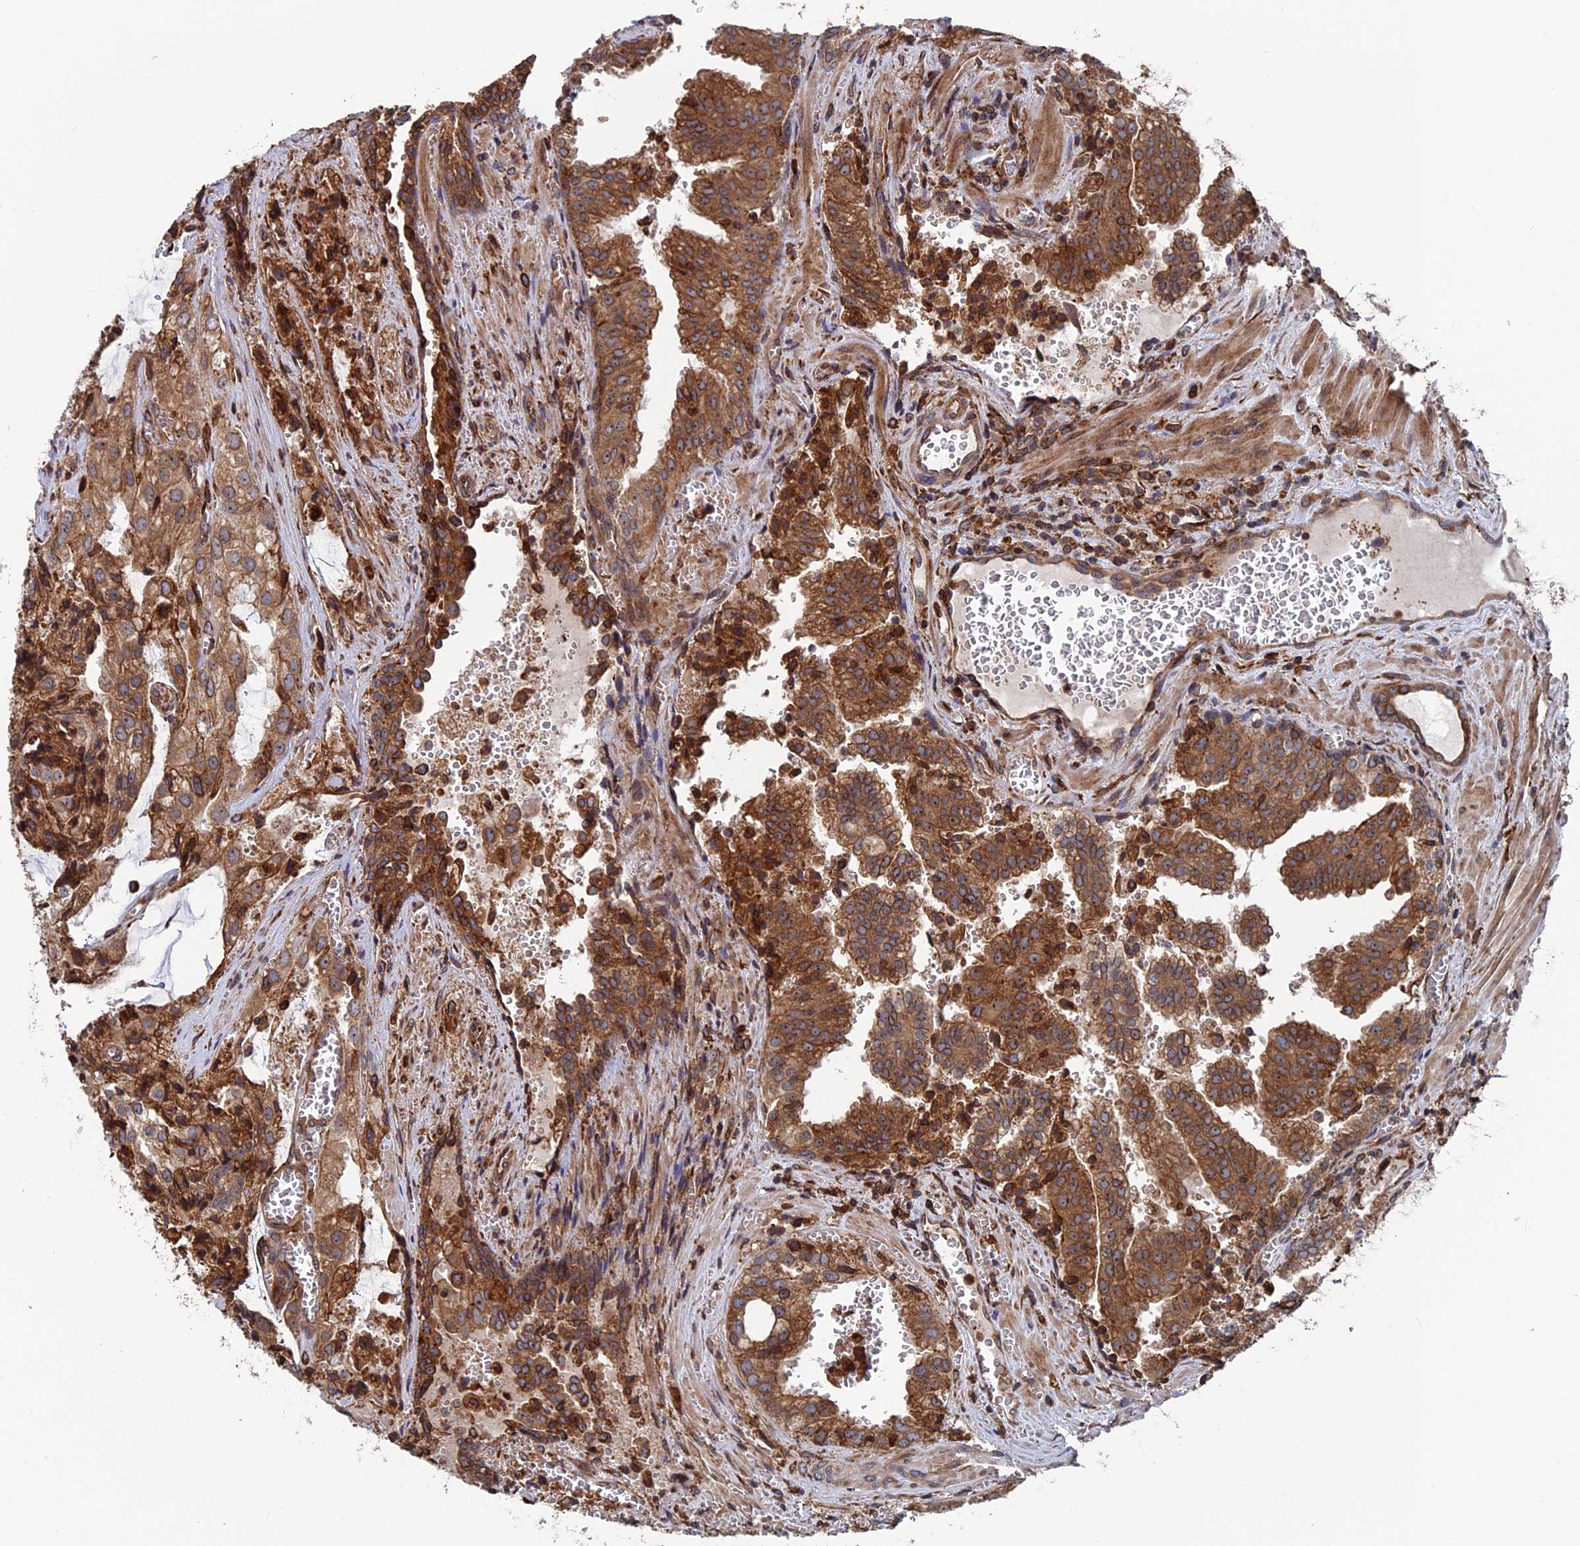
{"staining": {"intensity": "strong", "quantity": ">75%", "location": "cytoplasmic/membranous"}, "tissue": "prostate cancer", "cell_type": "Tumor cells", "image_type": "cancer", "snomed": [{"axis": "morphology", "description": "Adenocarcinoma, High grade"}, {"axis": "topography", "description": "Prostate"}], "caption": "Strong cytoplasmic/membranous protein expression is present in about >75% of tumor cells in prostate cancer (adenocarcinoma (high-grade)).", "gene": "RPUSD1", "patient": {"sex": "male", "age": 68}}